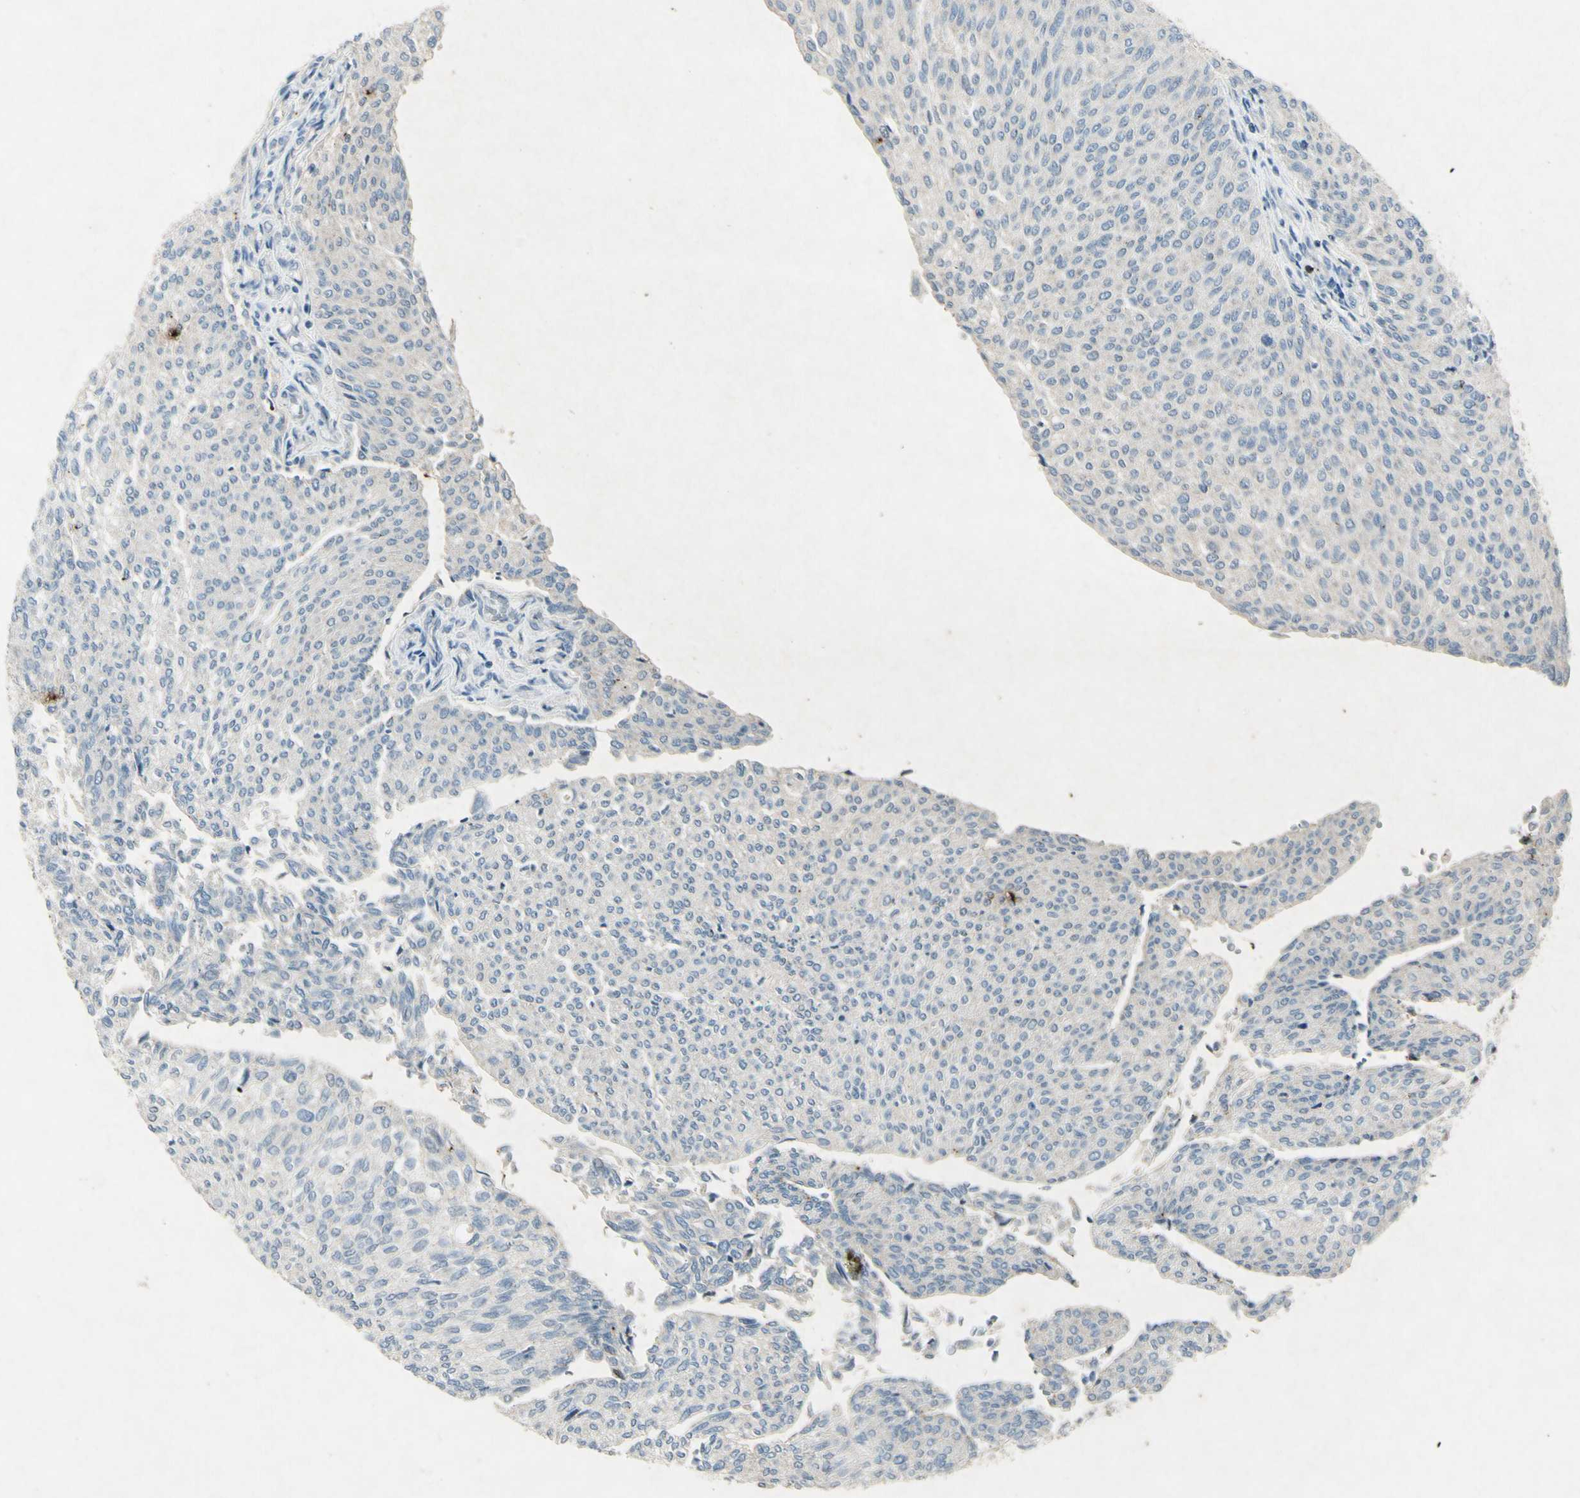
{"staining": {"intensity": "negative", "quantity": "none", "location": "none"}, "tissue": "urothelial cancer", "cell_type": "Tumor cells", "image_type": "cancer", "snomed": [{"axis": "morphology", "description": "Urothelial carcinoma, Low grade"}, {"axis": "topography", "description": "Urinary bladder"}], "caption": "This is an IHC image of low-grade urothelial carcinoma. There is no staining in tumor cells.", "gene": "SNAP91", "patient": {"sex": "female", "age": 79}}